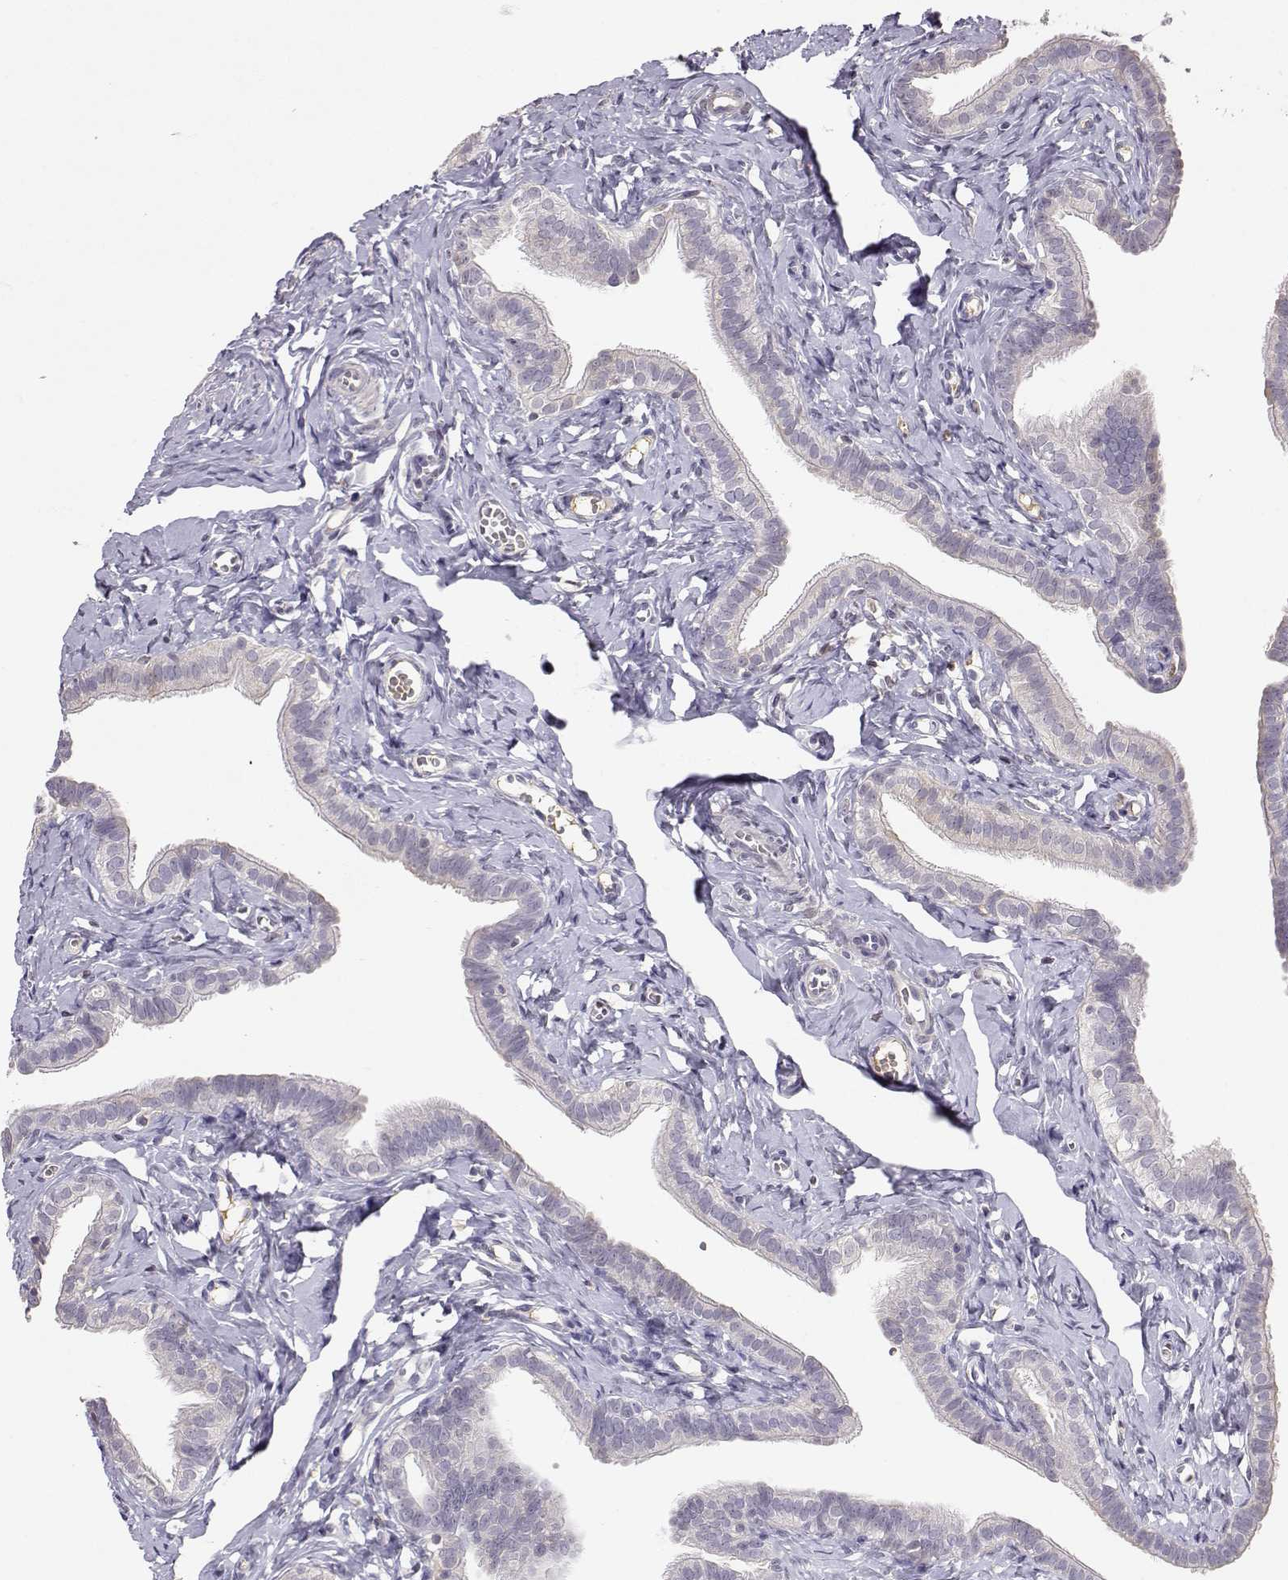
{"staining": {"intensity": "negative", "quantity": "none", "location": "none"}, "tissue": "fallopian tube", "cell_type": "Glandular cells", "image_type": "normal", "snomed": [{"axis": "morphology", "description": "Normal tissue, NOS"}, {"axis": "topography", "description": "Fallopian tube"}], "caption": "IHC image of unremarkable fallopian tube stained for a protein (brown), which demonstrates no expression in glandular cells. The staining is performed using DAB brown chromogen with nuclei counter-stained in using hematoxylin.", "gene": "TACR1", "patient": {"sex": "female", "age": 41}}